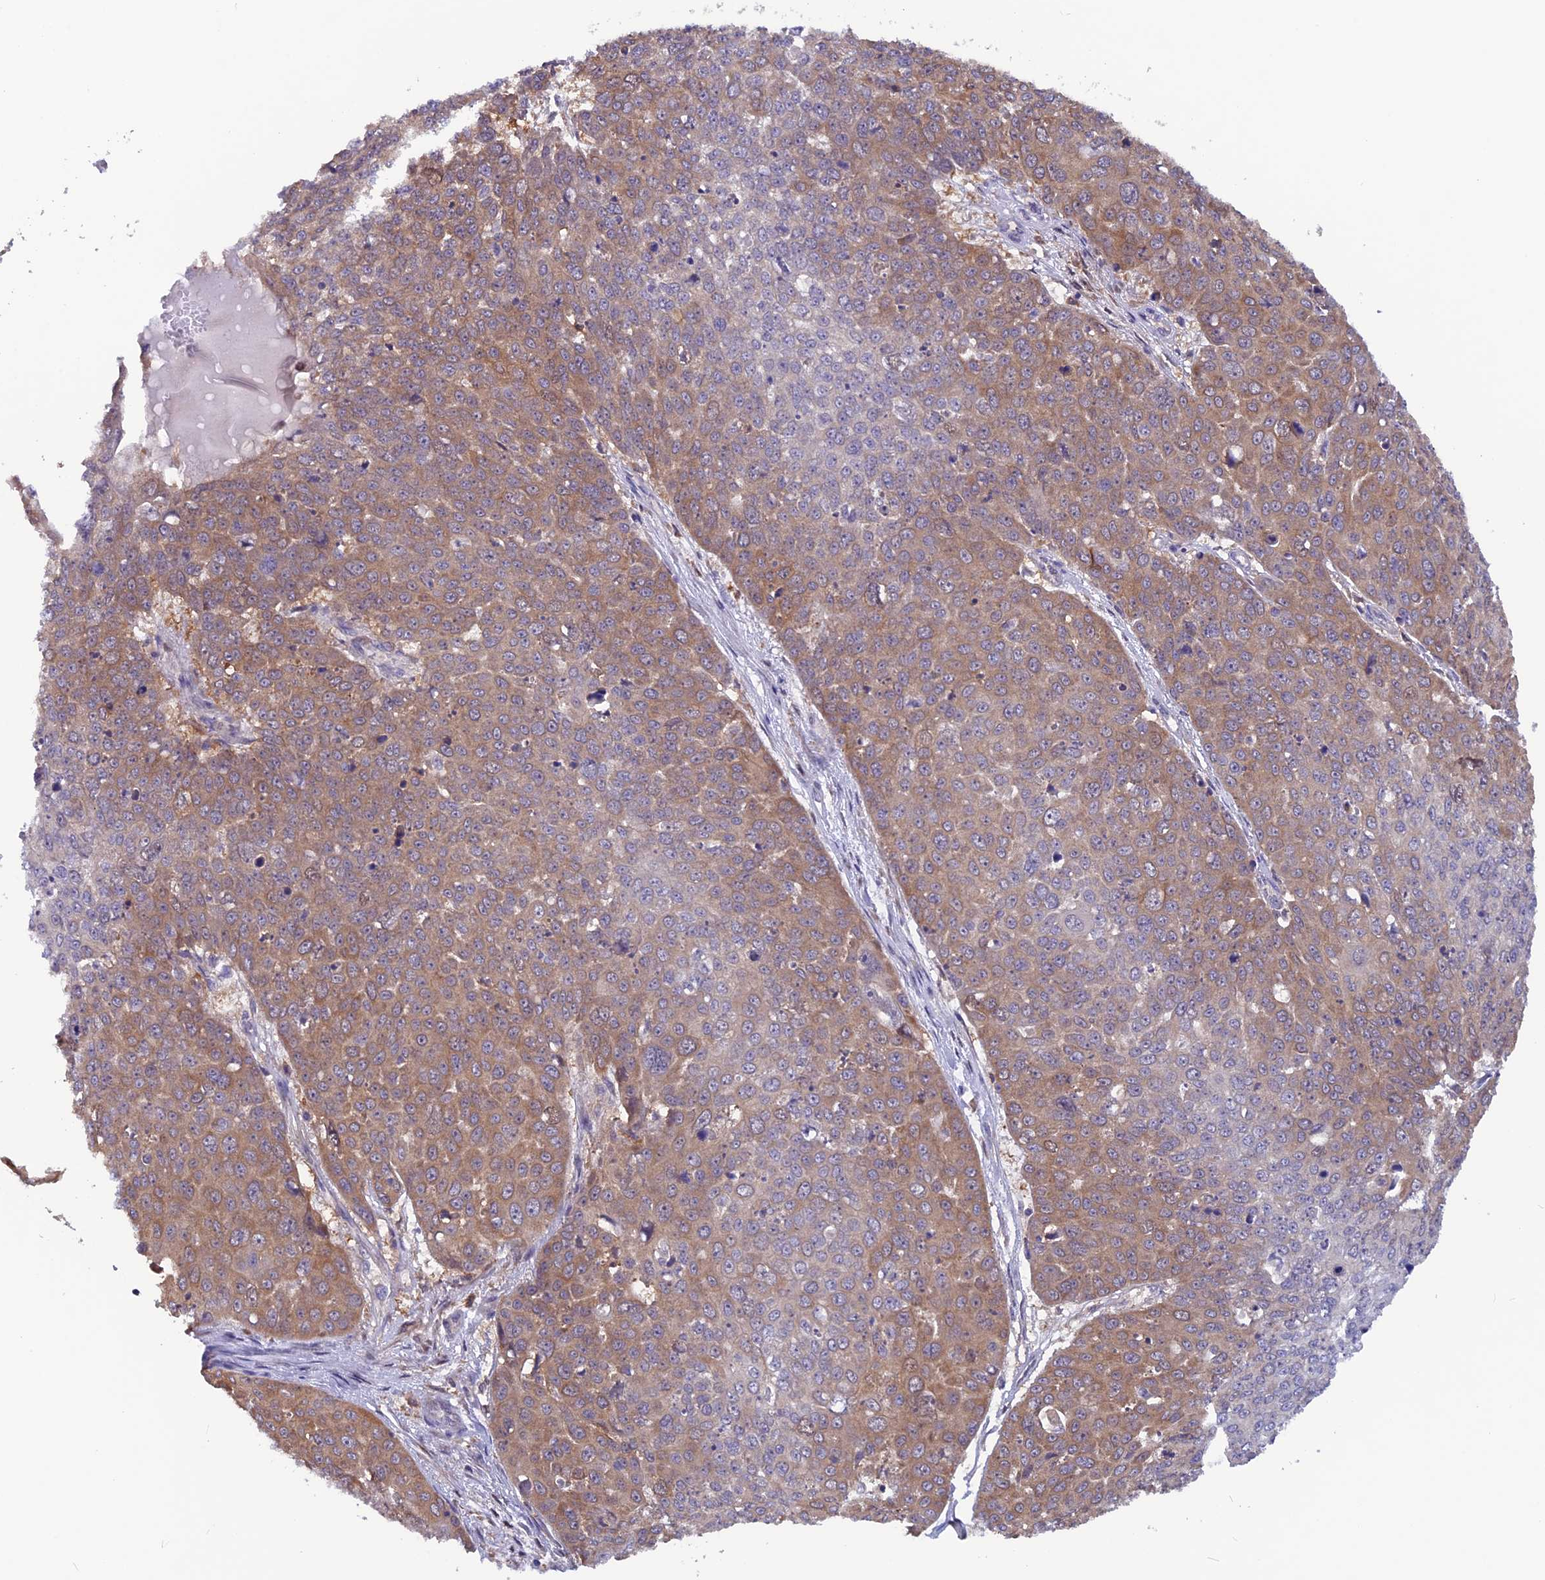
{"staining": {"intensity": "moderate", "quantity": ">75%", "location": "cytoplasmic/membranous"}, "tissue": "skin cancer", "cell_type": "Tumor cells", "image_type": "cancer", "snomed": [{"axis": "morphology", "description": "Squamous cell carcinoma, NOS"}, {"axis": "topography", "description": "Skin"}], "caption": "There is medium levels of moderate cytoplasmic/membranous positivity in tumor cells of skin squamous cell carcinoma, as demonstrated by immunohistochemical staining (brown color).", "gene": "MAST2", "patient": {"sex": "male", "age": 71}}